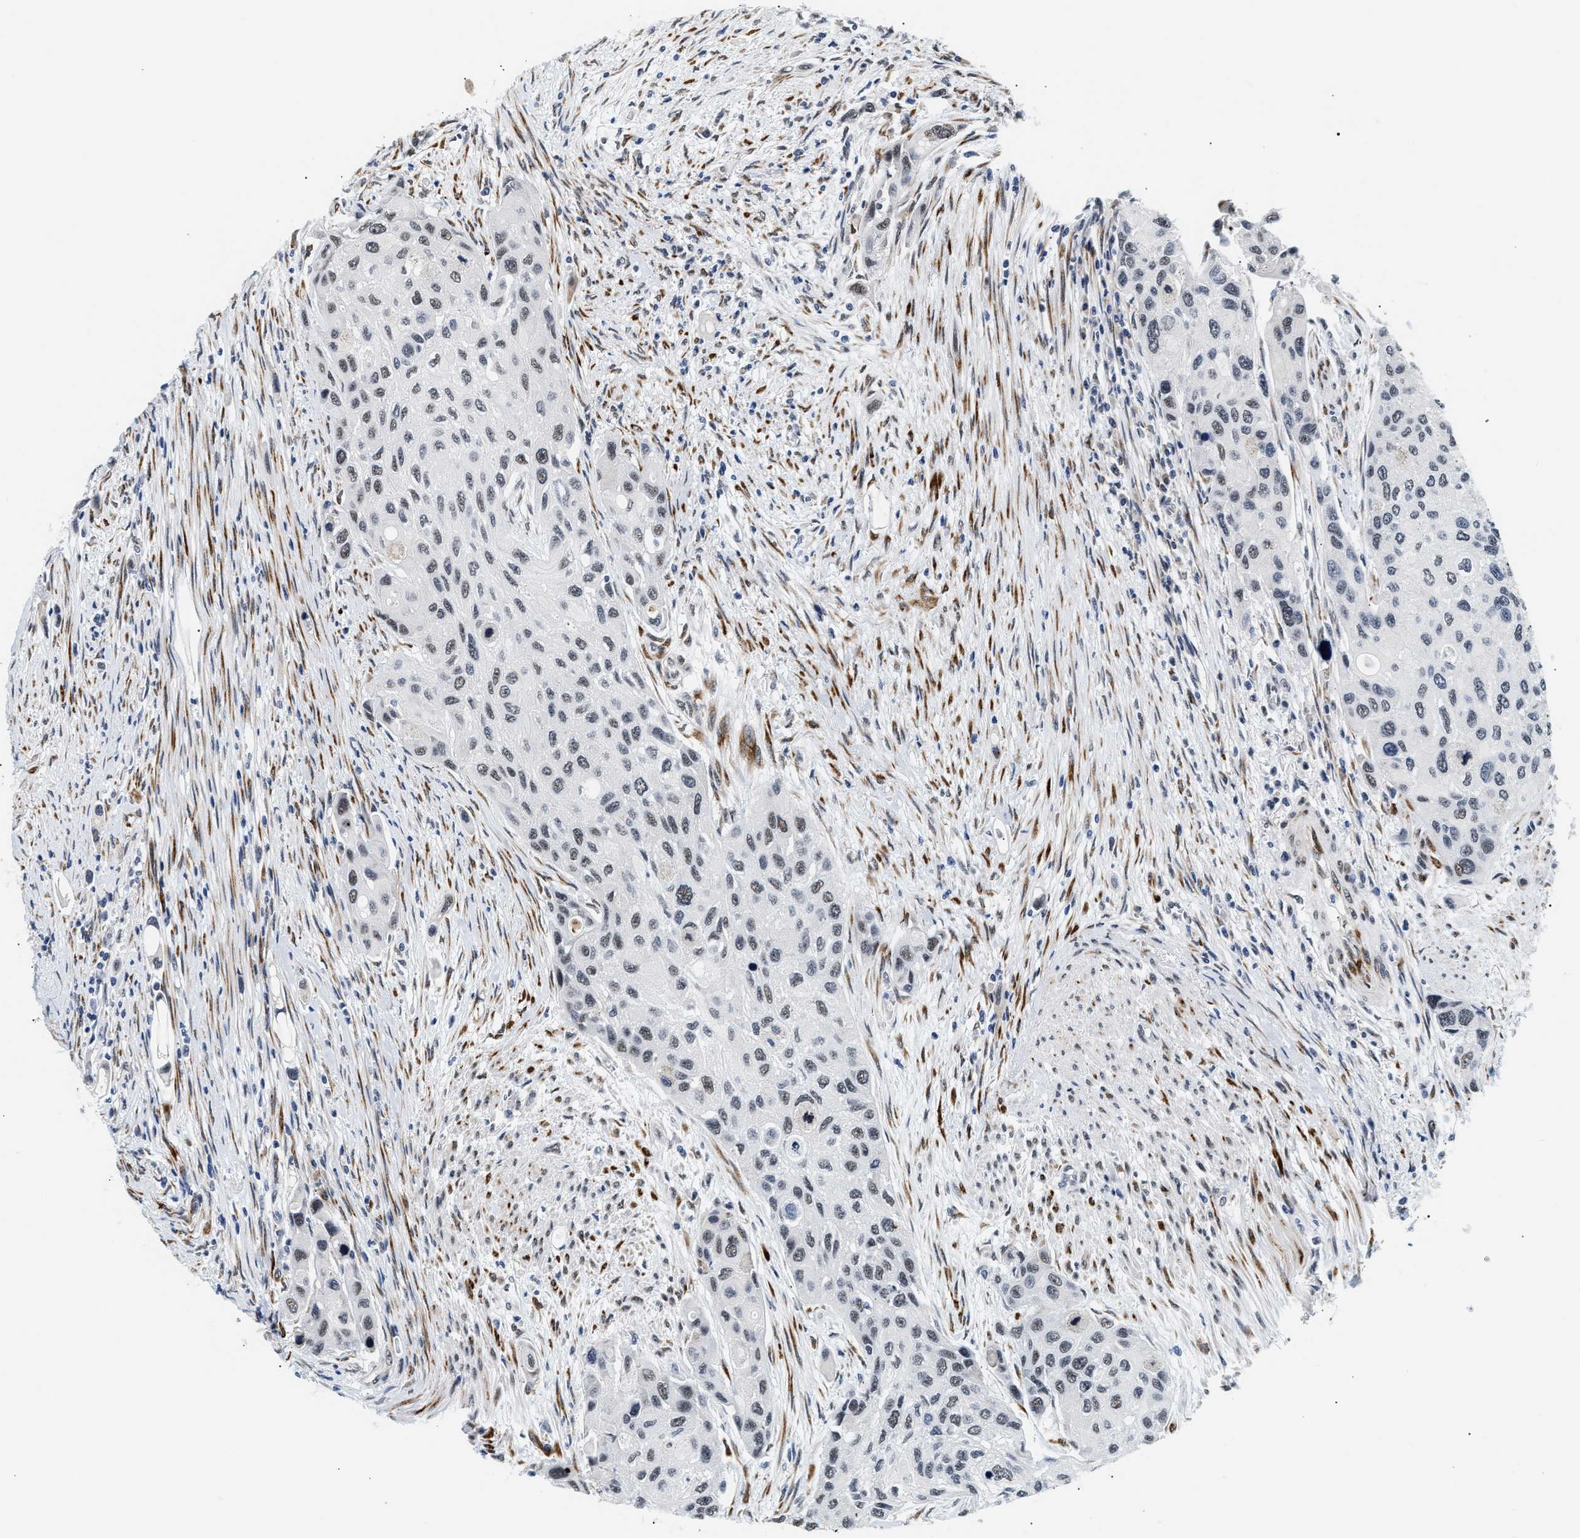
{"staining": {"intensity": "weak", "quantity": "<25%", "location": "nuclear"}, "tissue": "urothelial cancer", "cell_type": "Tumor cells", "image_type": "cancer", "snomed": [{"axis": "morphology", "description": "Urothelial carcinoma, High grade"}, {"axis": "topography", "description": "Urinary bladder"}], "caption": "DAB immunohistochemical staining of urothelial cancer displays no significant expression in tumor cells.", "gene": "THOC1", "patient": {"sex": "female", "age": 56}}